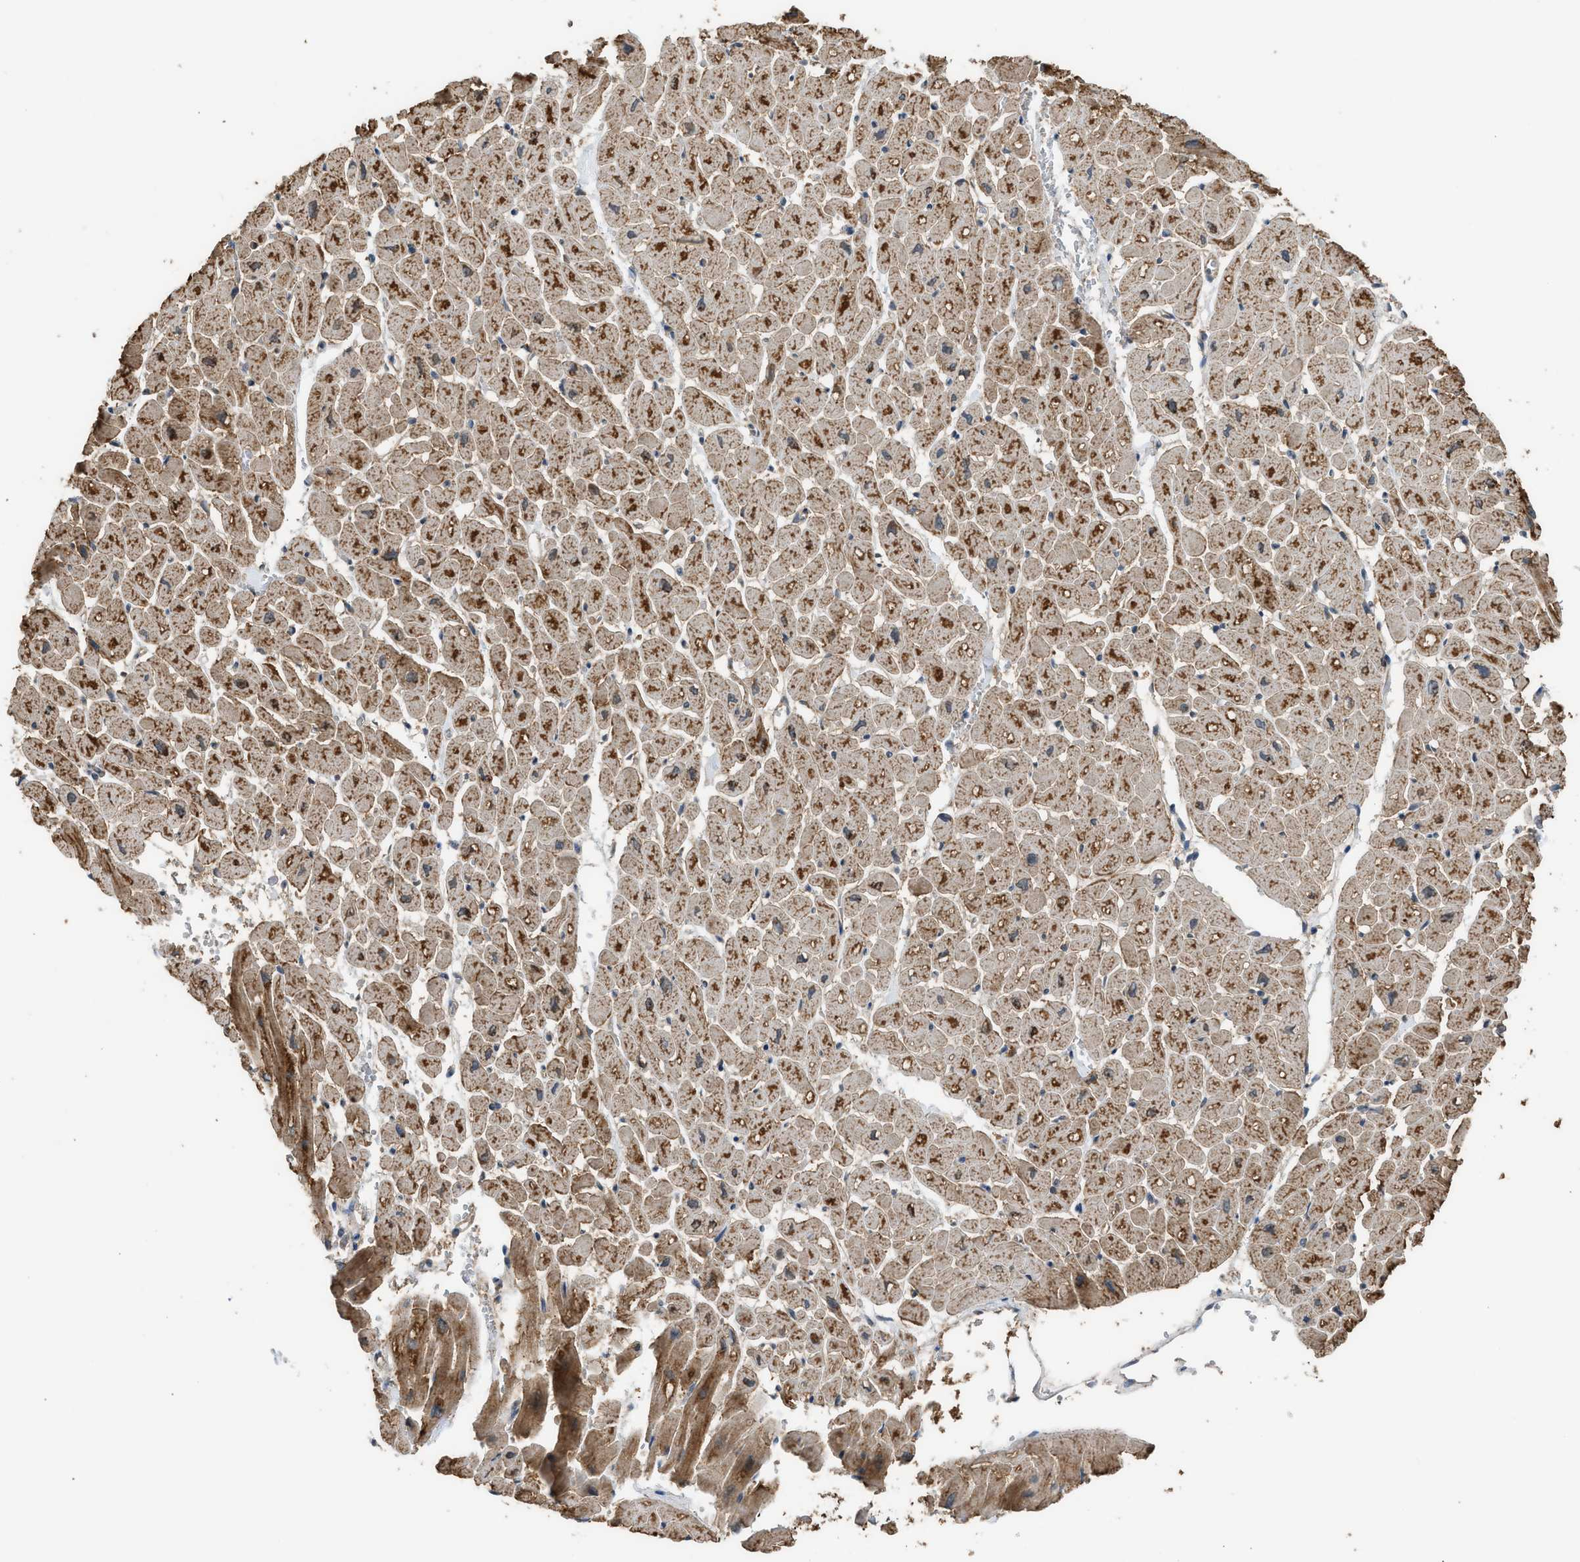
{"staining": {"intensity": "strong", "quantity": ">75%", "location": "cytoplasmic/membranous"}, "tissue": "heart muscle", "cell_type": "Cardiomyocytes", "image_type": "normal", "snomed": [{"axis": "morphology", "description": "Normal tissue, NOS"}, {"axis": "topography", "description": "Heart"}], "caption": "Immunohistochemistry photomicrograph of unremarkable heart muscle stained for a protein (brown), which exhibits high levels of strong cytoplasmic/membranous expression in approximately >75% of cardiomyocytes.", "gene": "STARD3", "patient": {"sex": "male", "age": 45}}